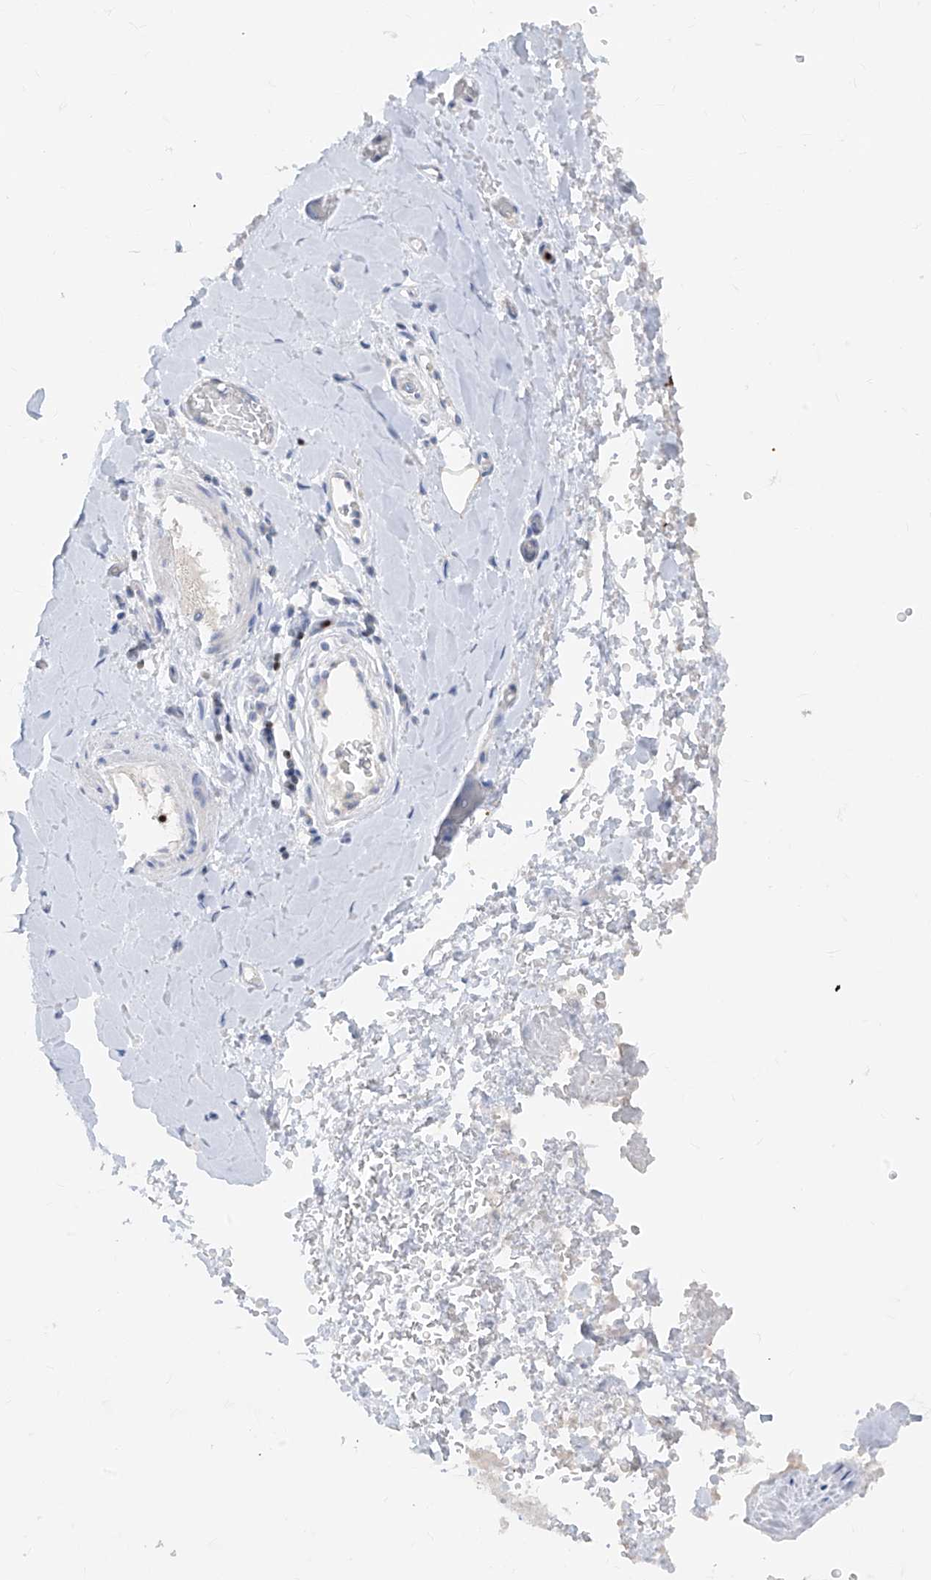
{"staining": {"intensity": "negative", "quantity": "none", "location": "none"}, "tissue": "soft tissue", "cell_type": "Fibroblasts", "image_type": "normal", "snomed": [{"axis": "morphology", "description": "Normal tissue, NOS"}, {"axis": "morphology", "description": "Adenocarcinoma, NOS"}, {"axis": "topography", "description": "Stomach, upper"}, {"axis": "topography", "description": "Peripheral nerve tissue"}], "caption": "High magnification brightfield microscopy of unremarkable soft tissue stained with DAB (brown) and counterstained with hematoxylin (blue): fibroblasts show no significant staining. (DAB IHC with hematoxylin counter stain).", "gene": "TBX21", "patient": {"sex": "male", "age": 62}}